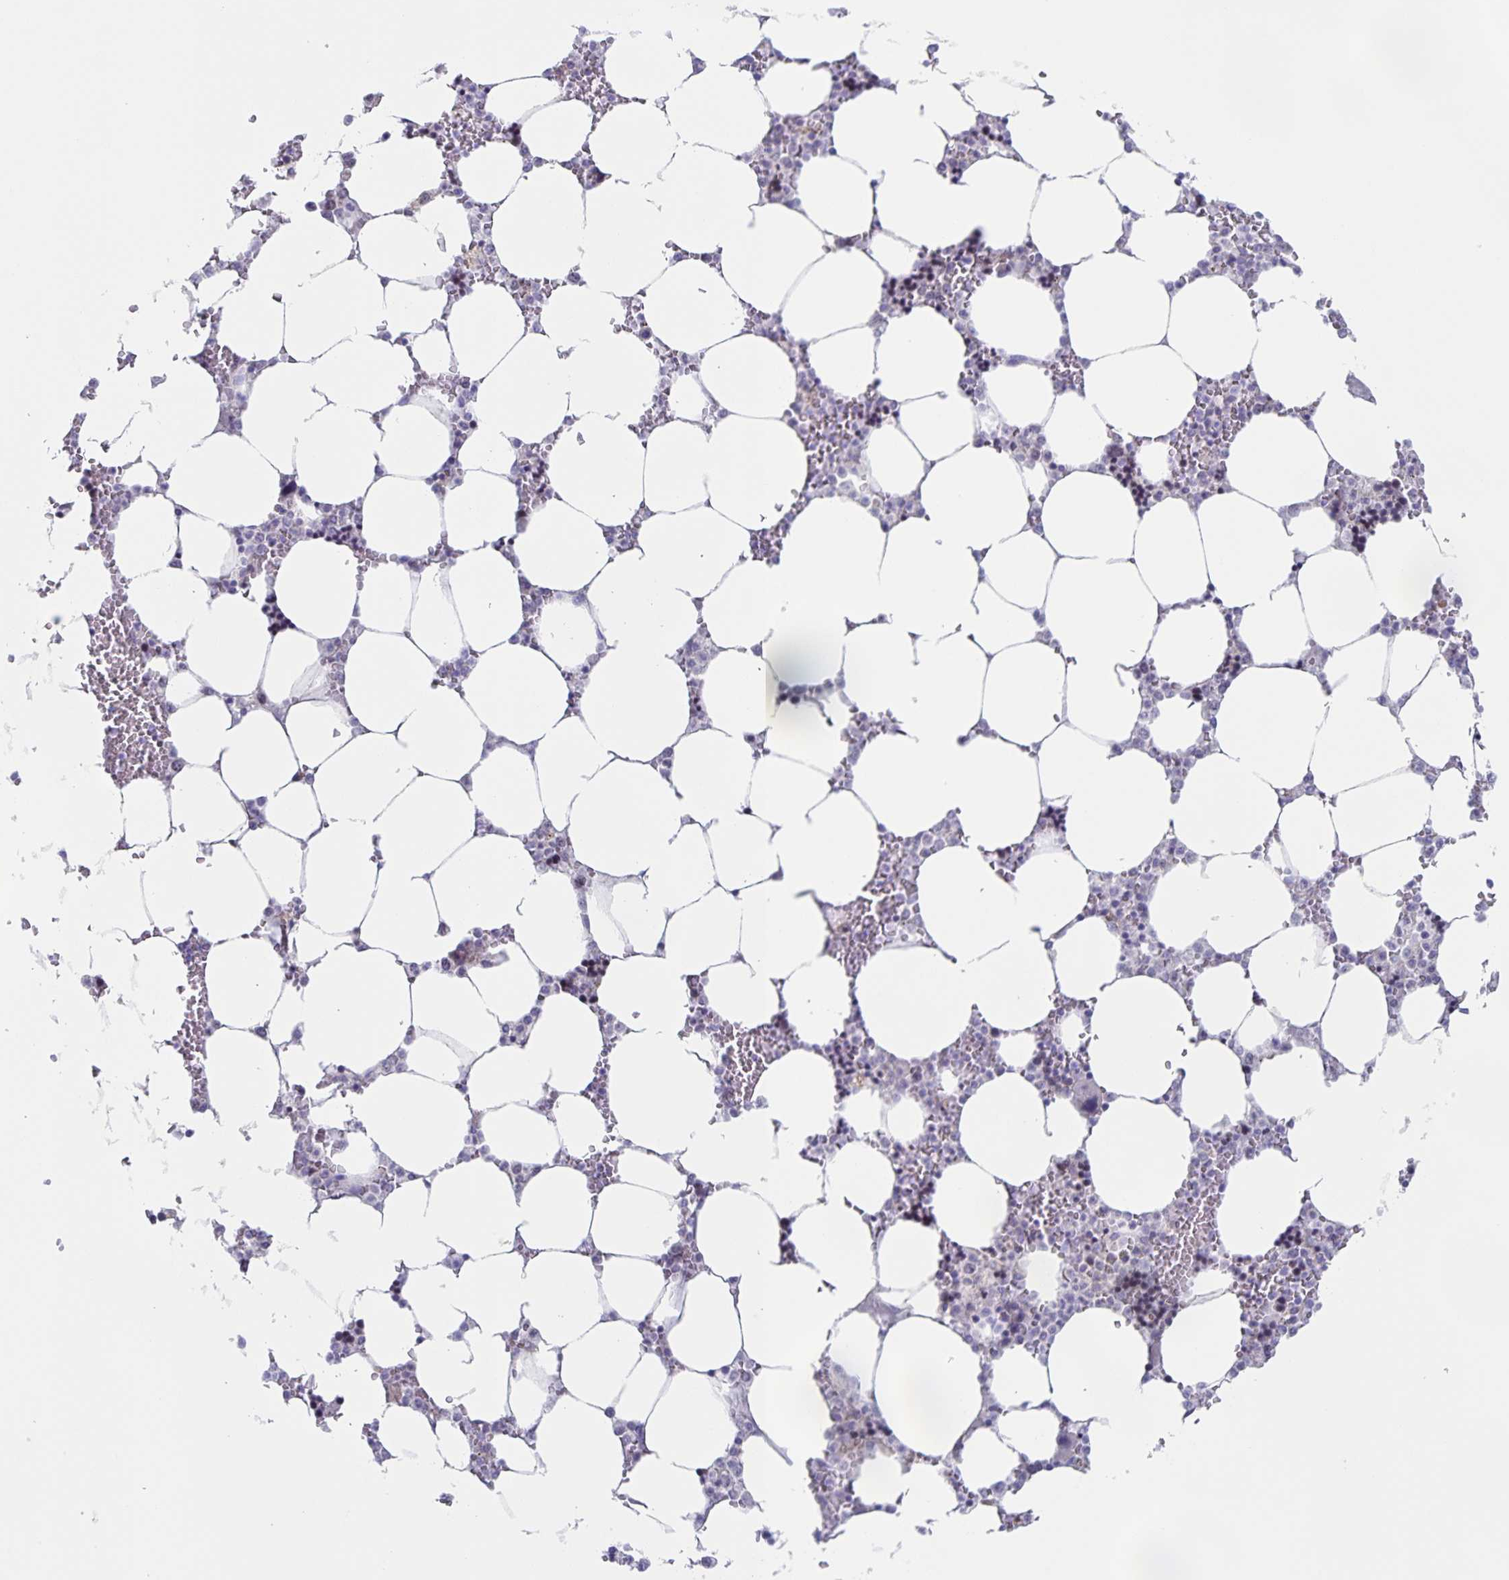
{"staining": {"intensity": "negative", "quantity": "none", "location": "none"}, "tissue": "bone marrow", "cell_type": "Hematopoietic cells", "image_type": "normal", "snomed": [{"axis": "morphology", "description": "Normal tissue, NOS"}, {"axis": "topography", "description": "Bone marrow"}], "caption": "DAB (3,3'-diaminobenzidine) immunohistochemical staining of benign human bone marrow shows no significant expression in hematopoietic cells. The staining was performed using DAB (3,3'-diaminobenzidine) to visualize the protein expression in brown, while the nuclei were stained in blue with hematoxylin (Magnification: 20x).", "gene": "CENPH", "patient": {"sex": "male", "age": 64}}